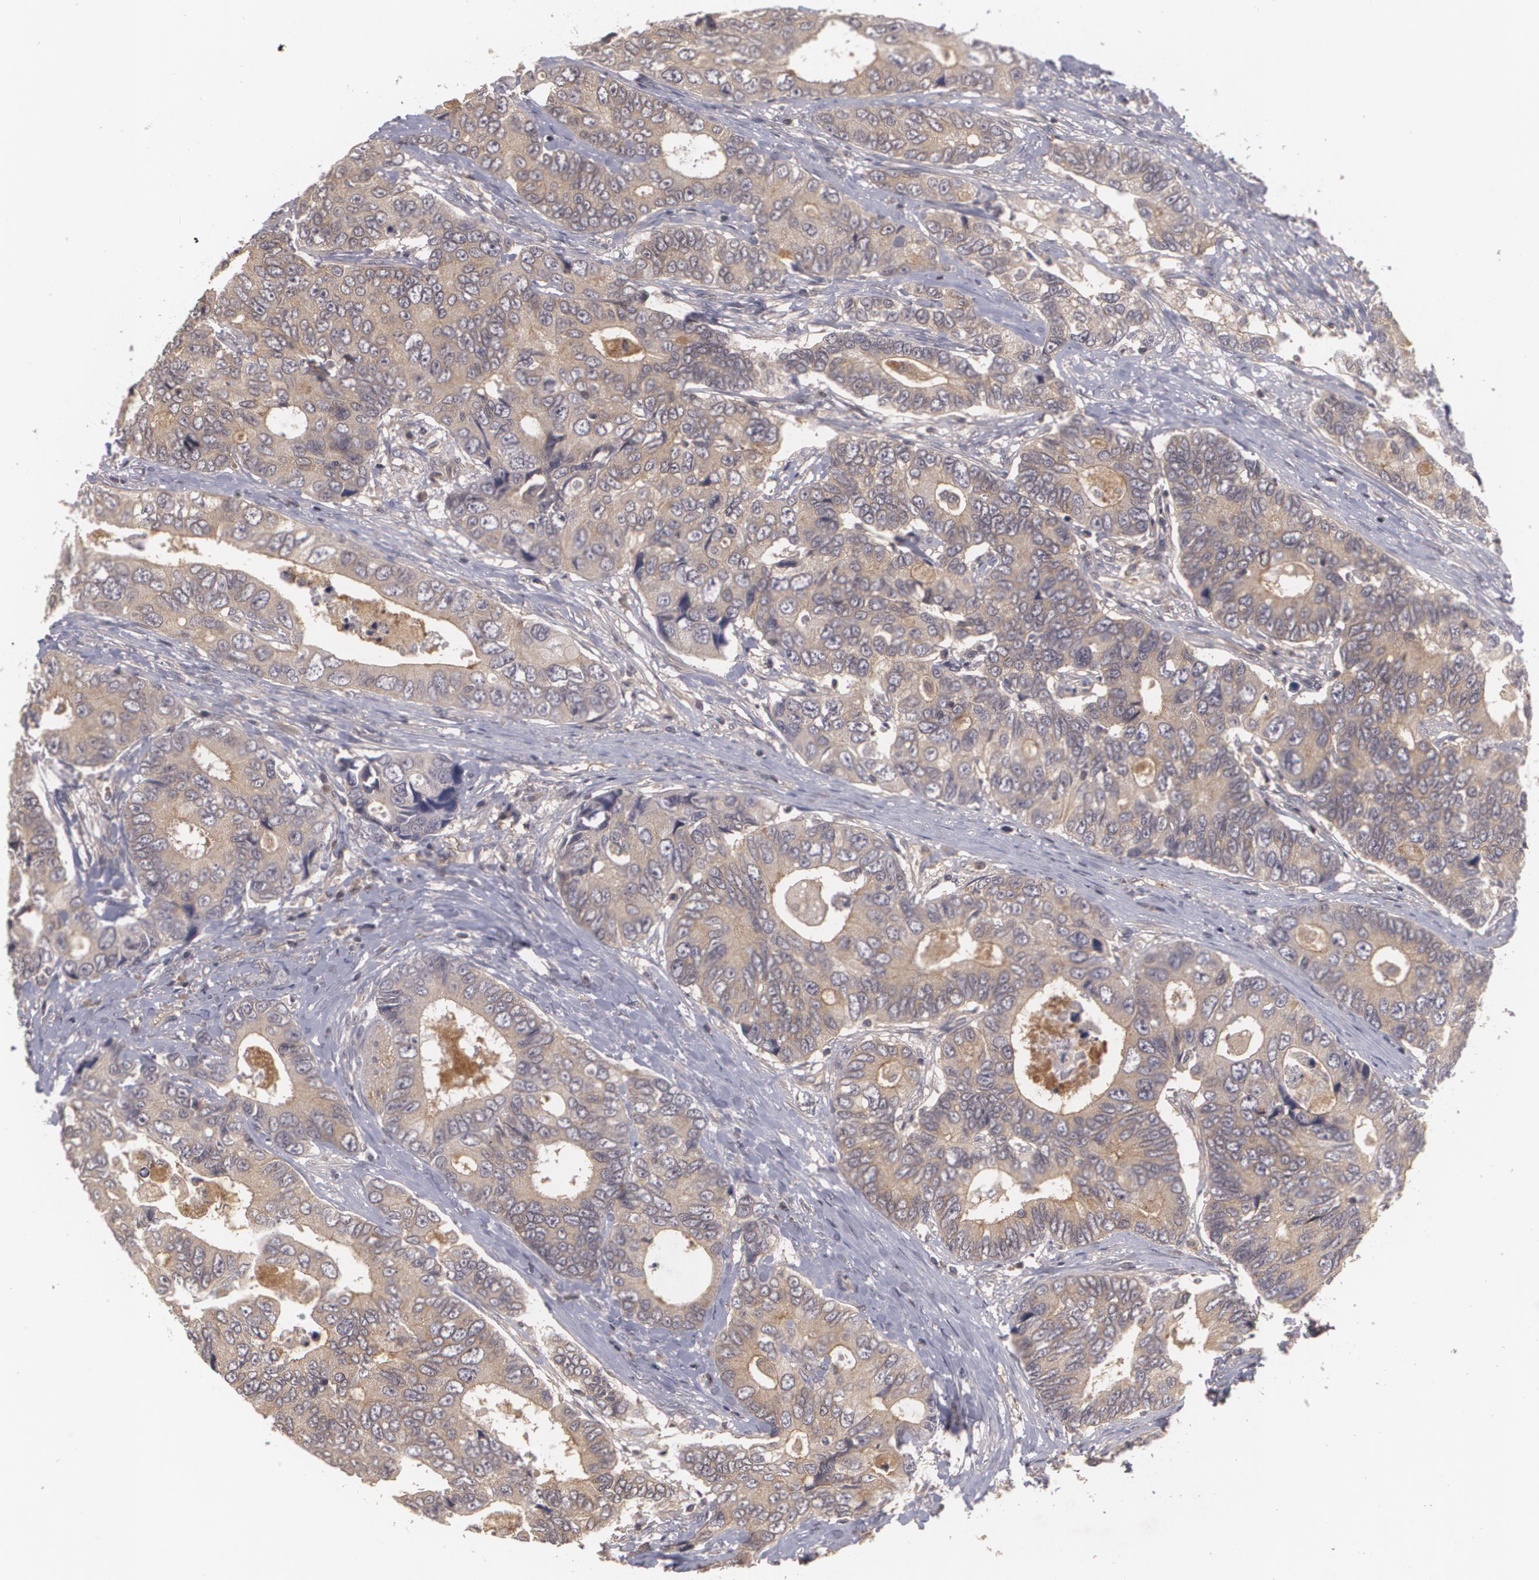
{"staining": {"intensity": "weak", "quantity": ">75%", "location": "cytoplasmic/membranous"}, "tissue": "colorectal cancer", "cell_type": "Tumor cells", "image_type": "cancer", "snomed": [{"axis": "morphology", "description": "Adenocarcinoma, NOS"}, {"axis": "topography", "description": "Rectum"}], "caption": "The micrograph demonstrates a brown stain indicating the presence of a protein in the cytoplasmic/membranous of tumor cells in adenocarcinoma (colorectal).", "gene": "HRAS", "patient": {"sex": "female", "age": 67}}